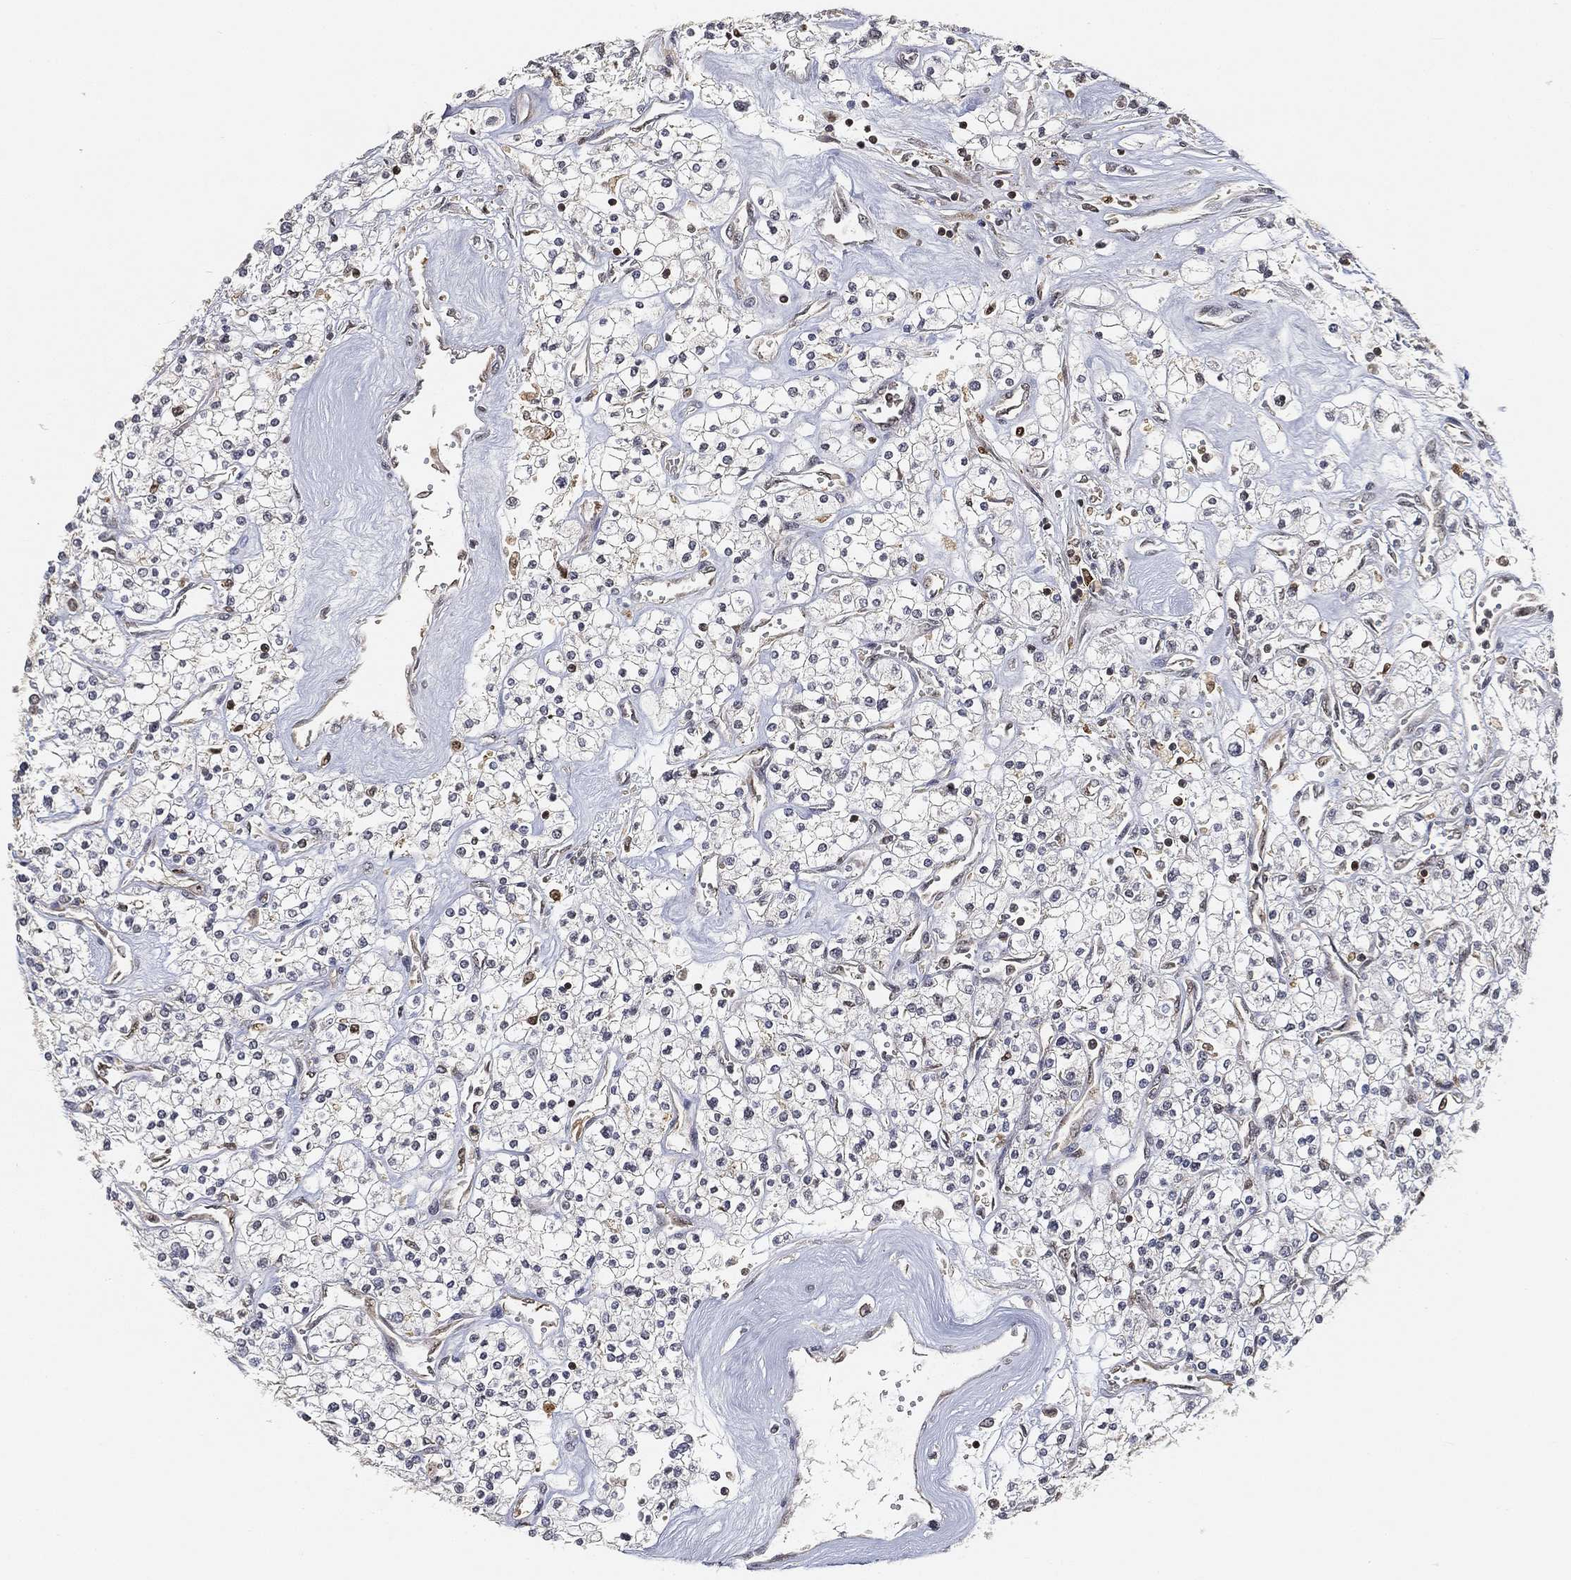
{"staining": {"intensity": "negative", "quantity": "none", "location": "none"}, "tissue": "renal cancer", "cell_type": "Tumor cells", "image_type": "cancer", "snomed": [{"axis": "morphology", "description": "Adenocarcinoma, NOS"}, {"axis": "topography", "description": "Kidney"}], "caption": "Immunohistochemistry (IHC) of renal adenocarcinoma reveals no expression in tumor cells.", "gene": "WDR26", "patient": {"sex": "male", "age": 80}}